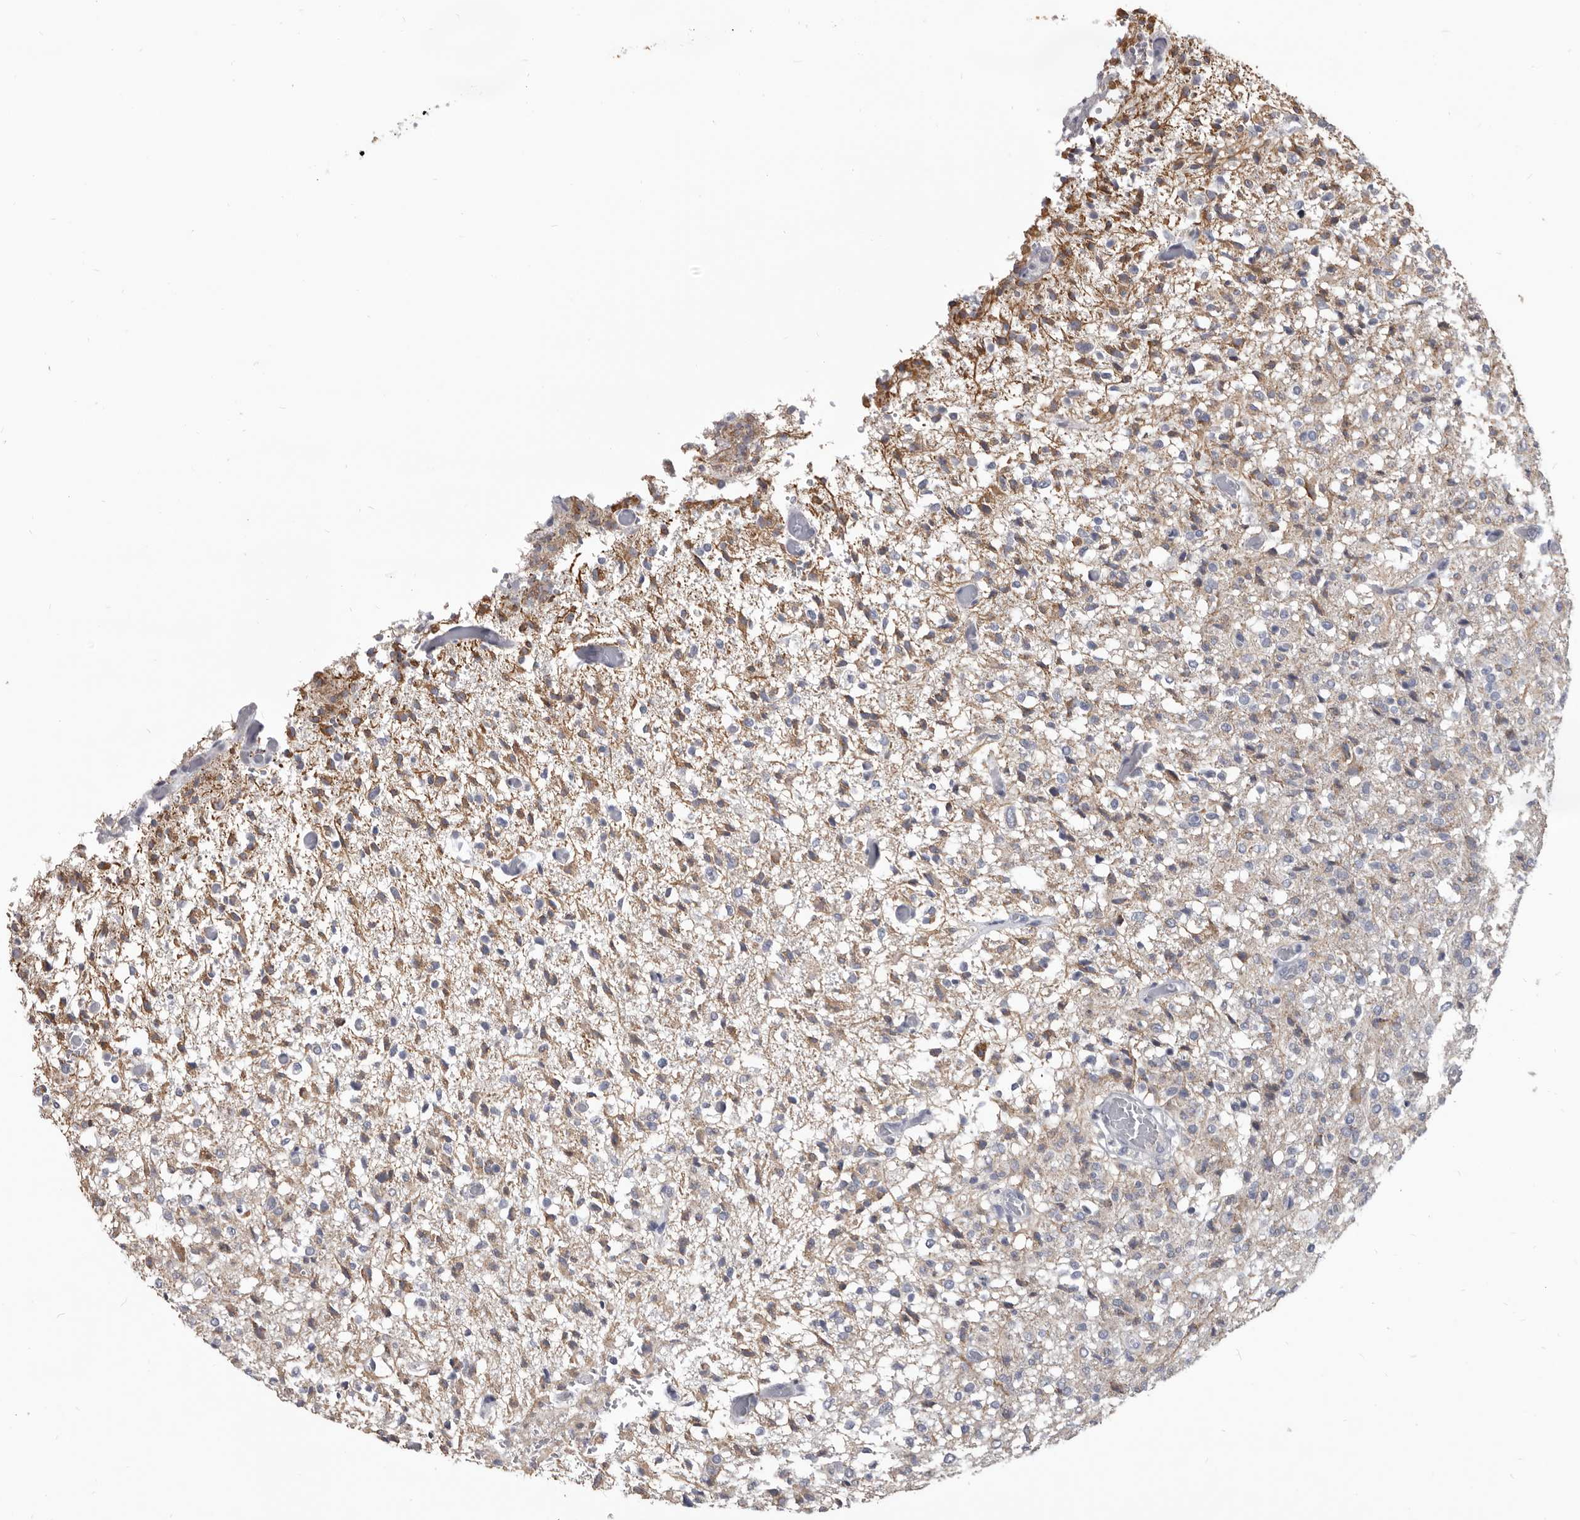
{"staining": {"intensity": "weak", "quantity": "<25%", "location": "cytoplasmic/membranous"}, "tissue": "glioma", "cell_type": "Tumor cells", "image_type": "cancer", "snomed": [{"axis": "morphology", "description": "Glioma, malignant, High grade"}, {"axis": "topography", "description": "Brain"}], "caption": "An immunohistochemistry micrograph of glioma is shown. There is no staining in tumor cells of glioma.", "gene": "ALDH5A1", "patient": {"sex": "female", "age": 57}}